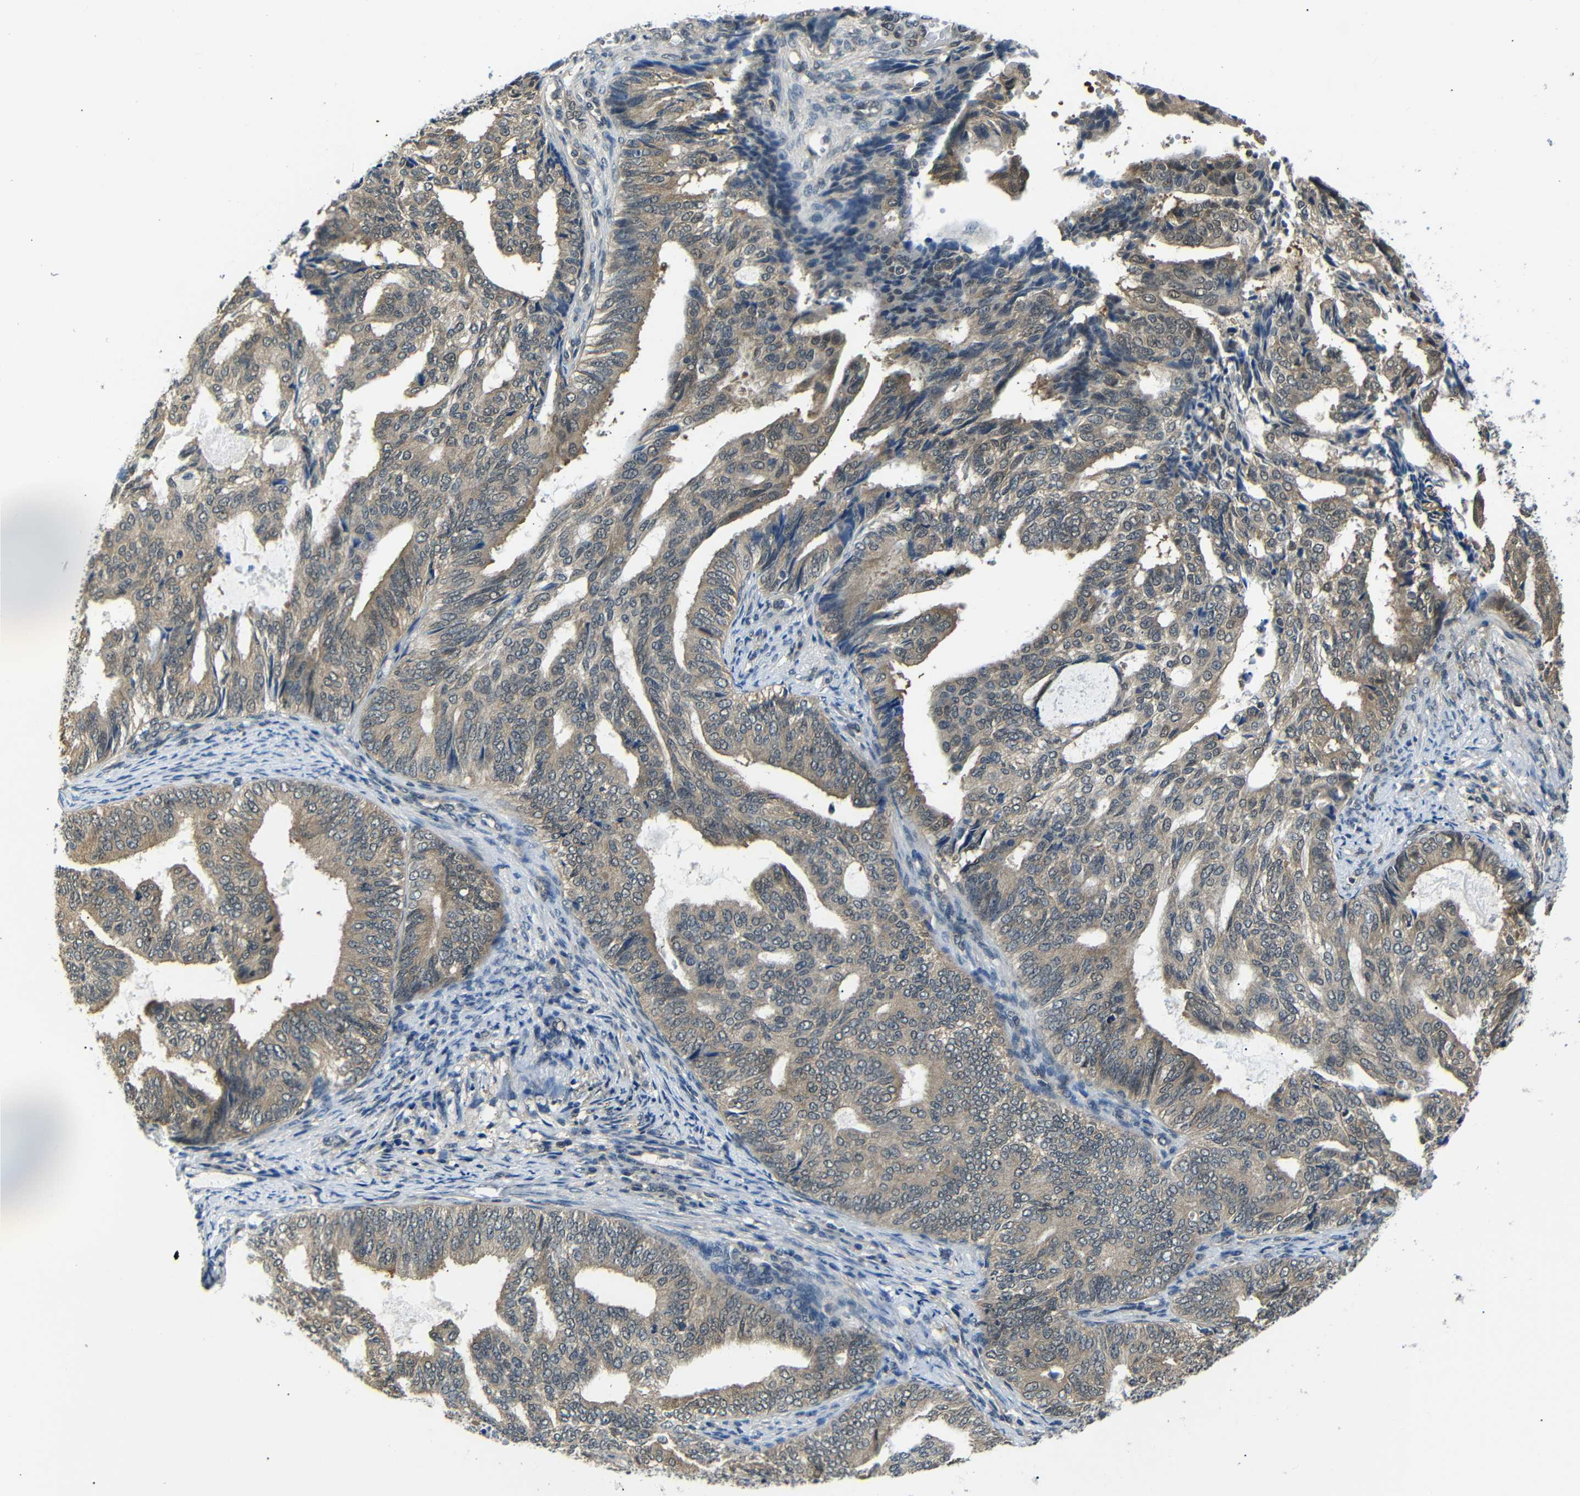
{"staining": {"intensity": "weak", "quantity": ">75%", "location": "cytoplasmic/membranous"}, "tissue": "endometrial cancer", "cell_type": "Tumor cells", "image_type": "cancer", "snomed": [{"axis": "morphology", "description": "Adenocarcinoma, NOS"}, {"axis": "topography", "description": "Endometrium"}], "caption": "Weak cytoplasmic/membranous positivity is present in about >75% of tumor cells in endometrial adenocarcinoma.", "gene": "UBXN1", "patient": {"sex": "female", "age": 58}}